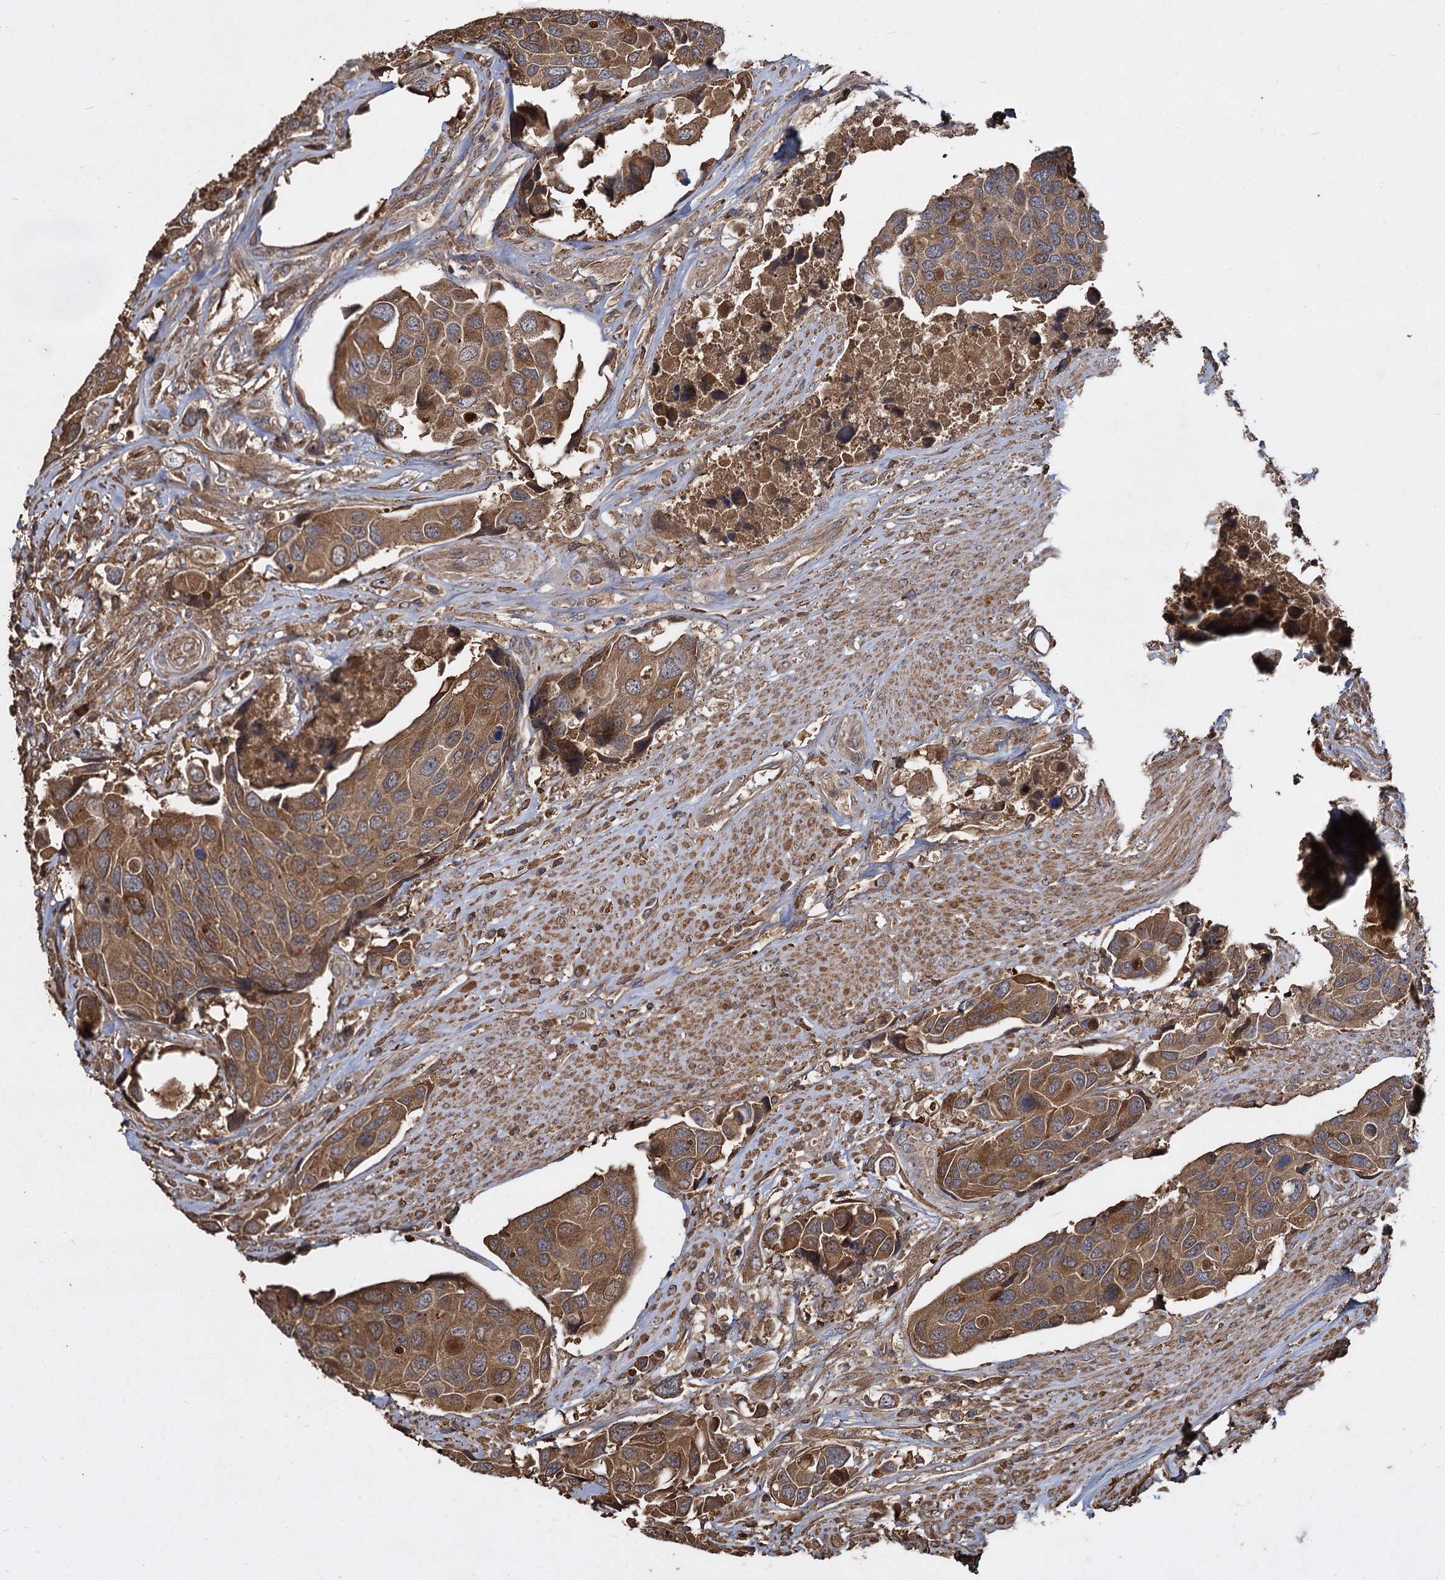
{"staining": {"intensity": "moderate", "quantity": ">75%", "location": "cytoplasmic/membranous"}, "tissue": "urothelial cancer", "cell_type": "Tumor cells", "image_type": "cancer", "snomed": [{"axis": "morphology", "description": "Urothelial carcinoma, High grade"}, {"axis": "topography", "description": "Urinary bladder"}], "caption": "Human urothelial carcinoma (high-grade) stained for a protein (brown) displays moderate cytoplasmic/membranous positive expression in approximately >75% of tumor cells.", "gene": "GCLC", "patient": {"sex": "male", "age": 74}}